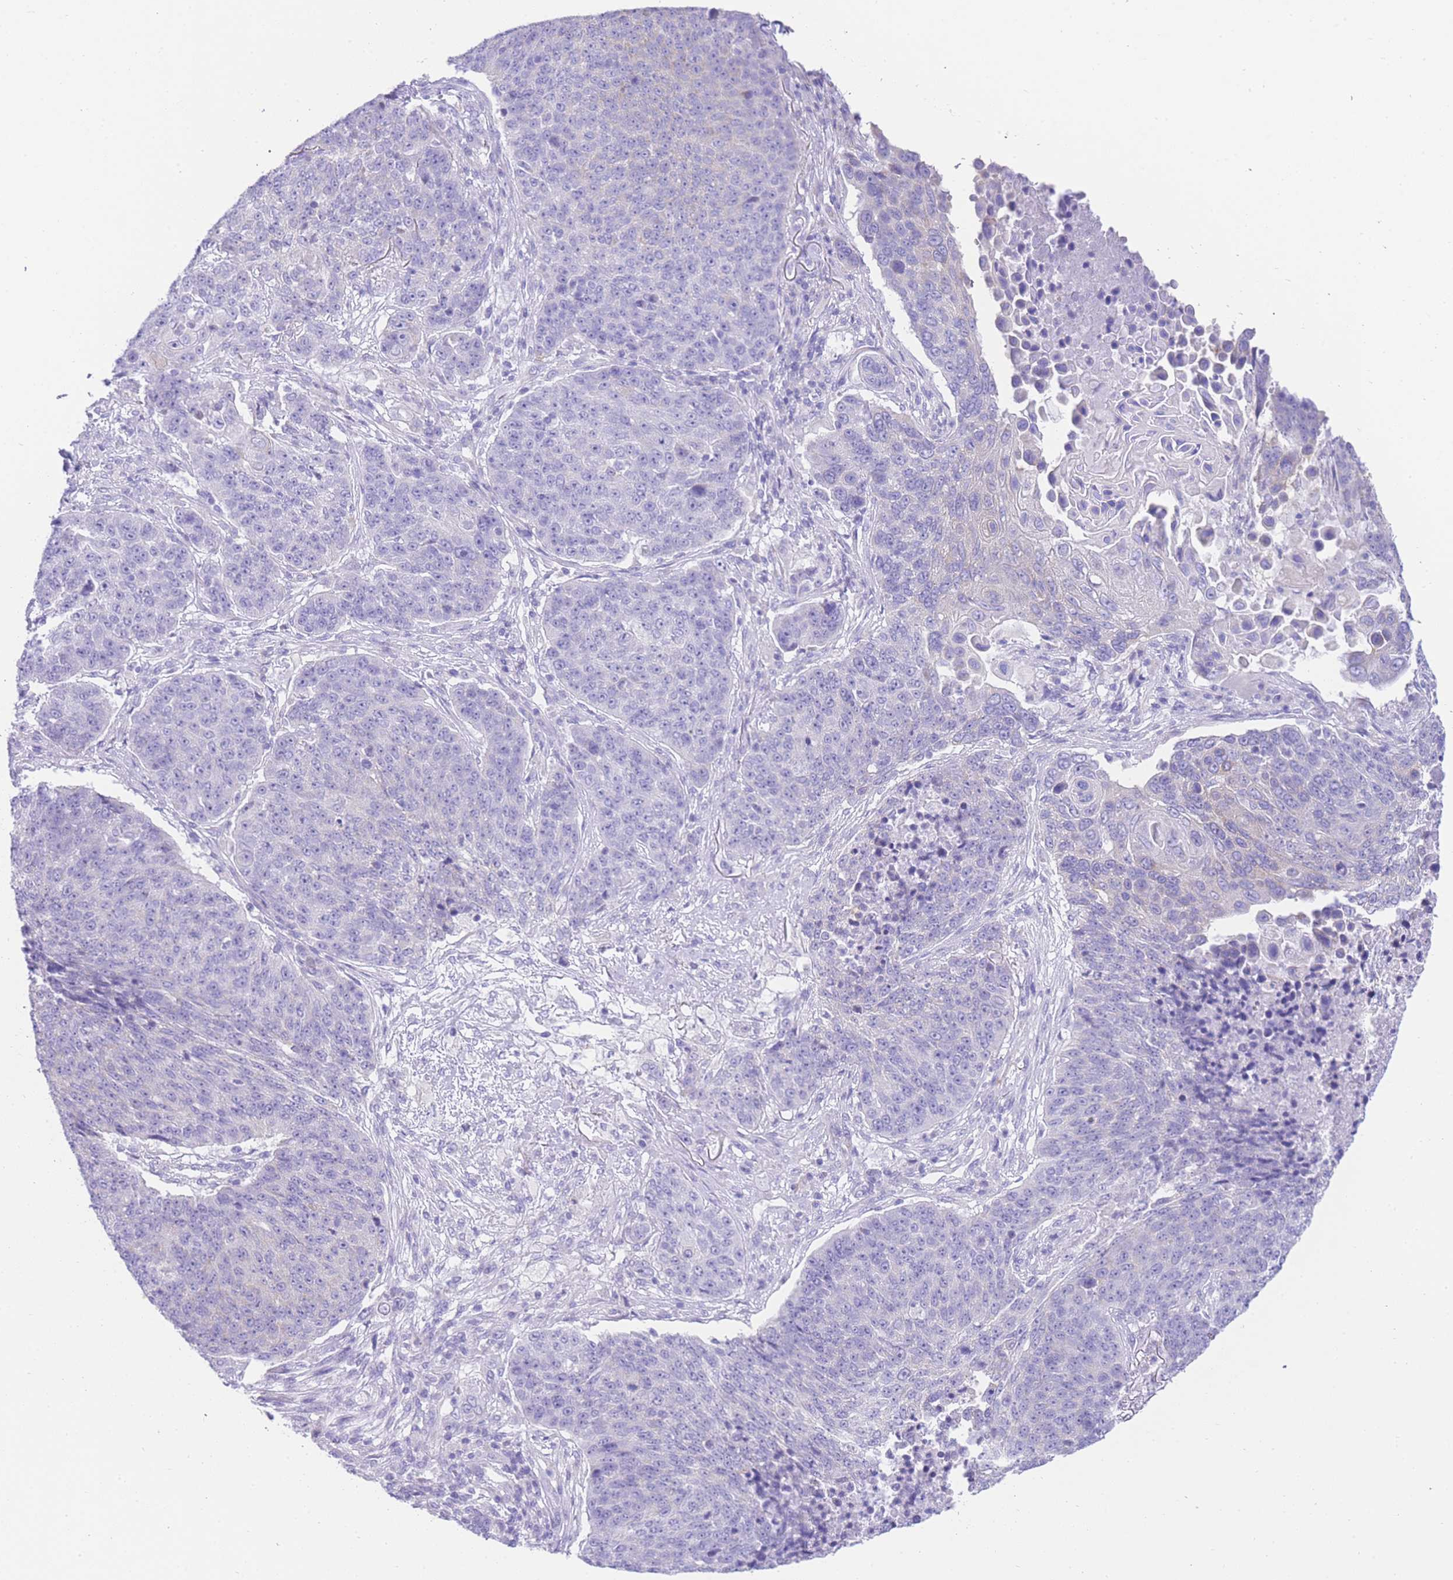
{"staining": {"intensity": "negative", "quantity": "none", "location": "none"}, "tissue": "lung cancer", "cell_type": "Tumor cells", "image_type": "cancer", "snomed": [{"axis": "morphology", "description": "Normal tissue, NOS"}, {"axis": "morphology", "description": "Squamous cell carcinoma, NOS"}, {"axis": "topography", "description": "Lymph node"}, {"axis": "topography", "description": "Lung"}], "caption": "Immunohistochemistry micrograph of neoplastic tissue: lung squamous cell carcinoma stained with DAB exhibits no significant protein positivity in tumor cells.", "gene": "ACSM4", "patient": {"sex": "male", "age": 66}}